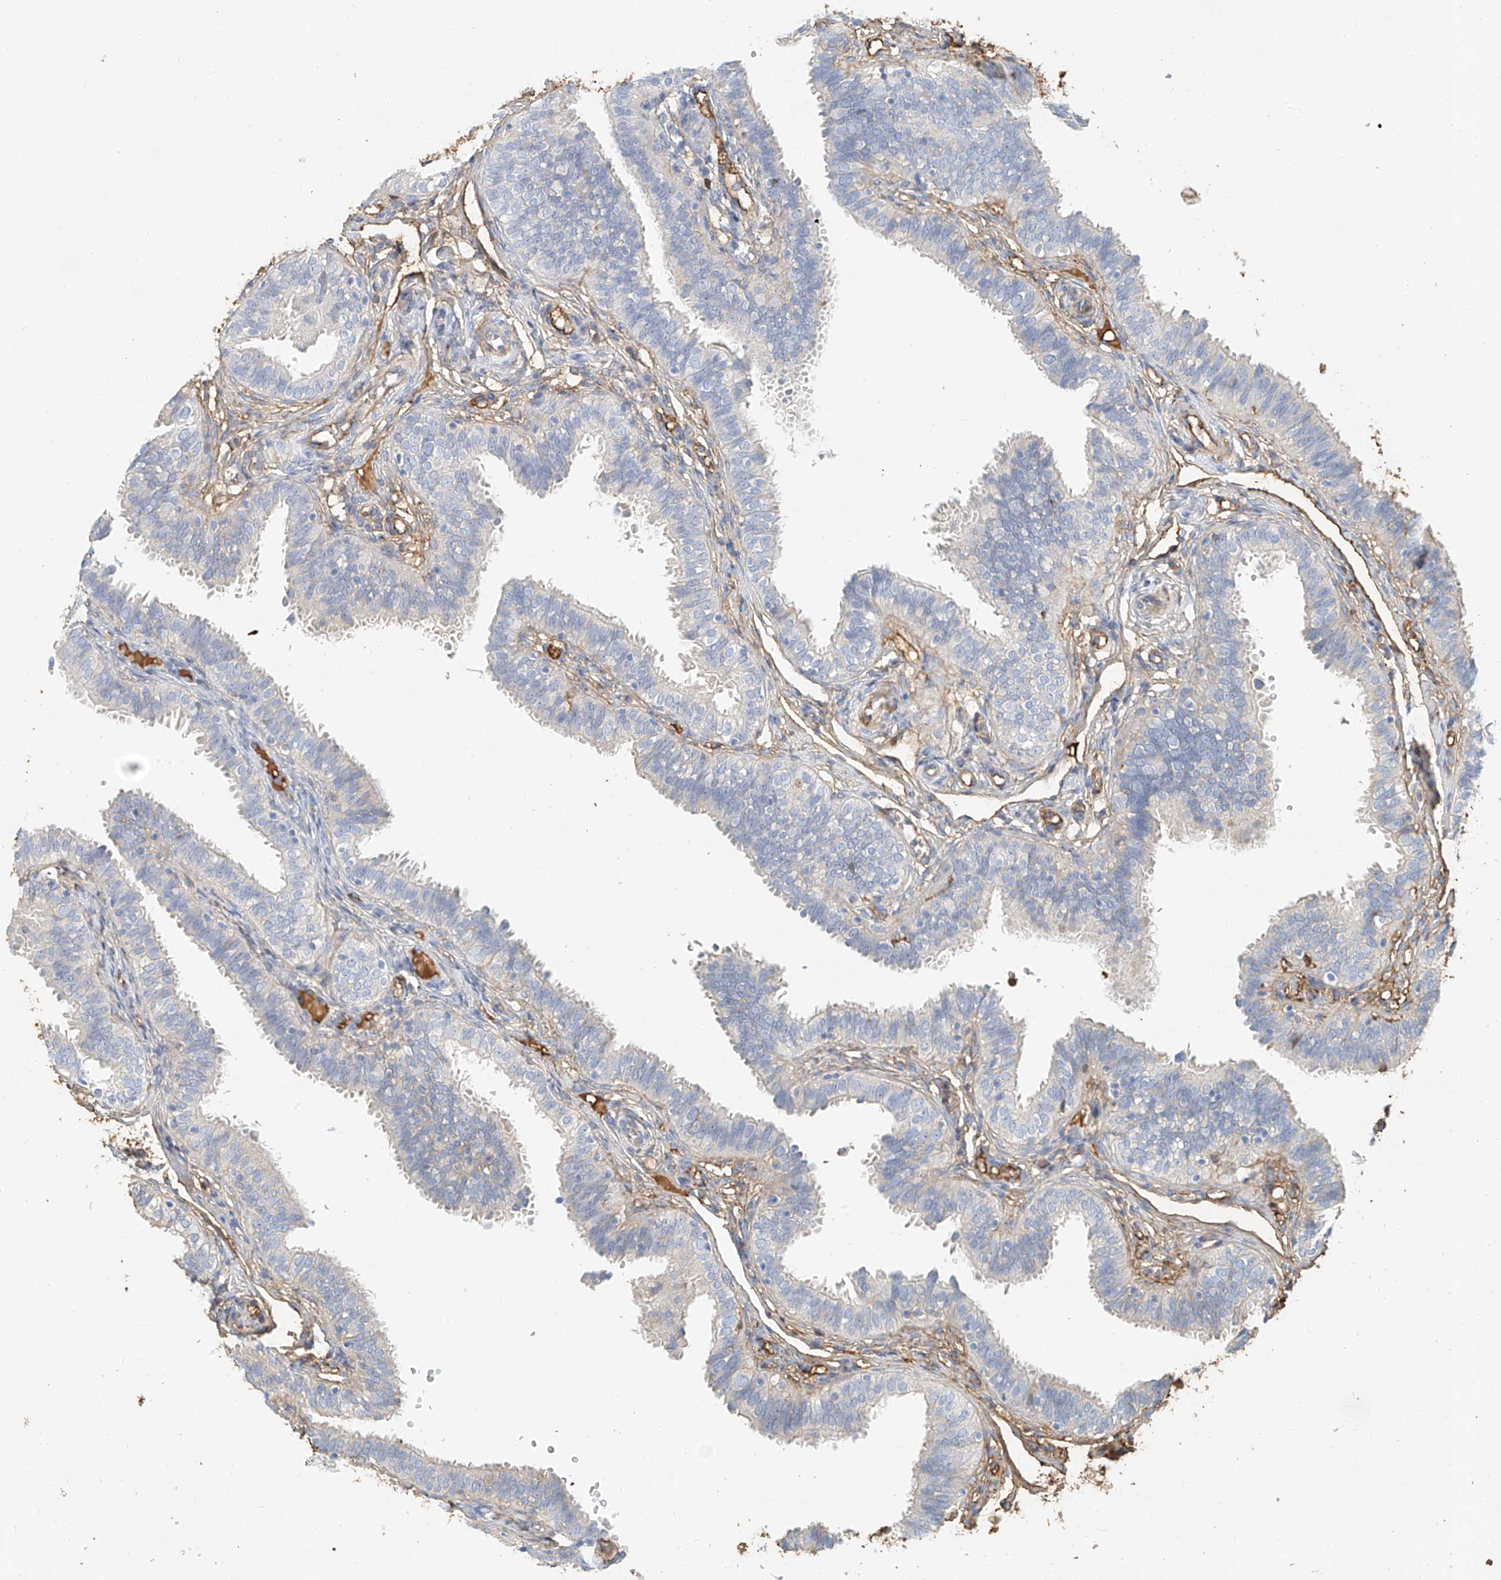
{"staining": {"intensity": "moderate", "quantity": "<25%", "location": "cytoplasmic/membranous"}, "tissue": "fallopian tube", "cell_type": "Glandular cells", "image_type": "normal", "snomed": [{"axis": "morphology", "description": "Normal tissue, NOS"}, {"axis": "topography", "description": "Fallopian tube"}], "caption": "This image reveals IHC staining of unremarkable fallopian tube, with low moderate cytoplasmic/membranous expression in approximately <25% of glandular cells.", "gene": "ZFP30", "patient": {"sex": "female", "age": 35}}